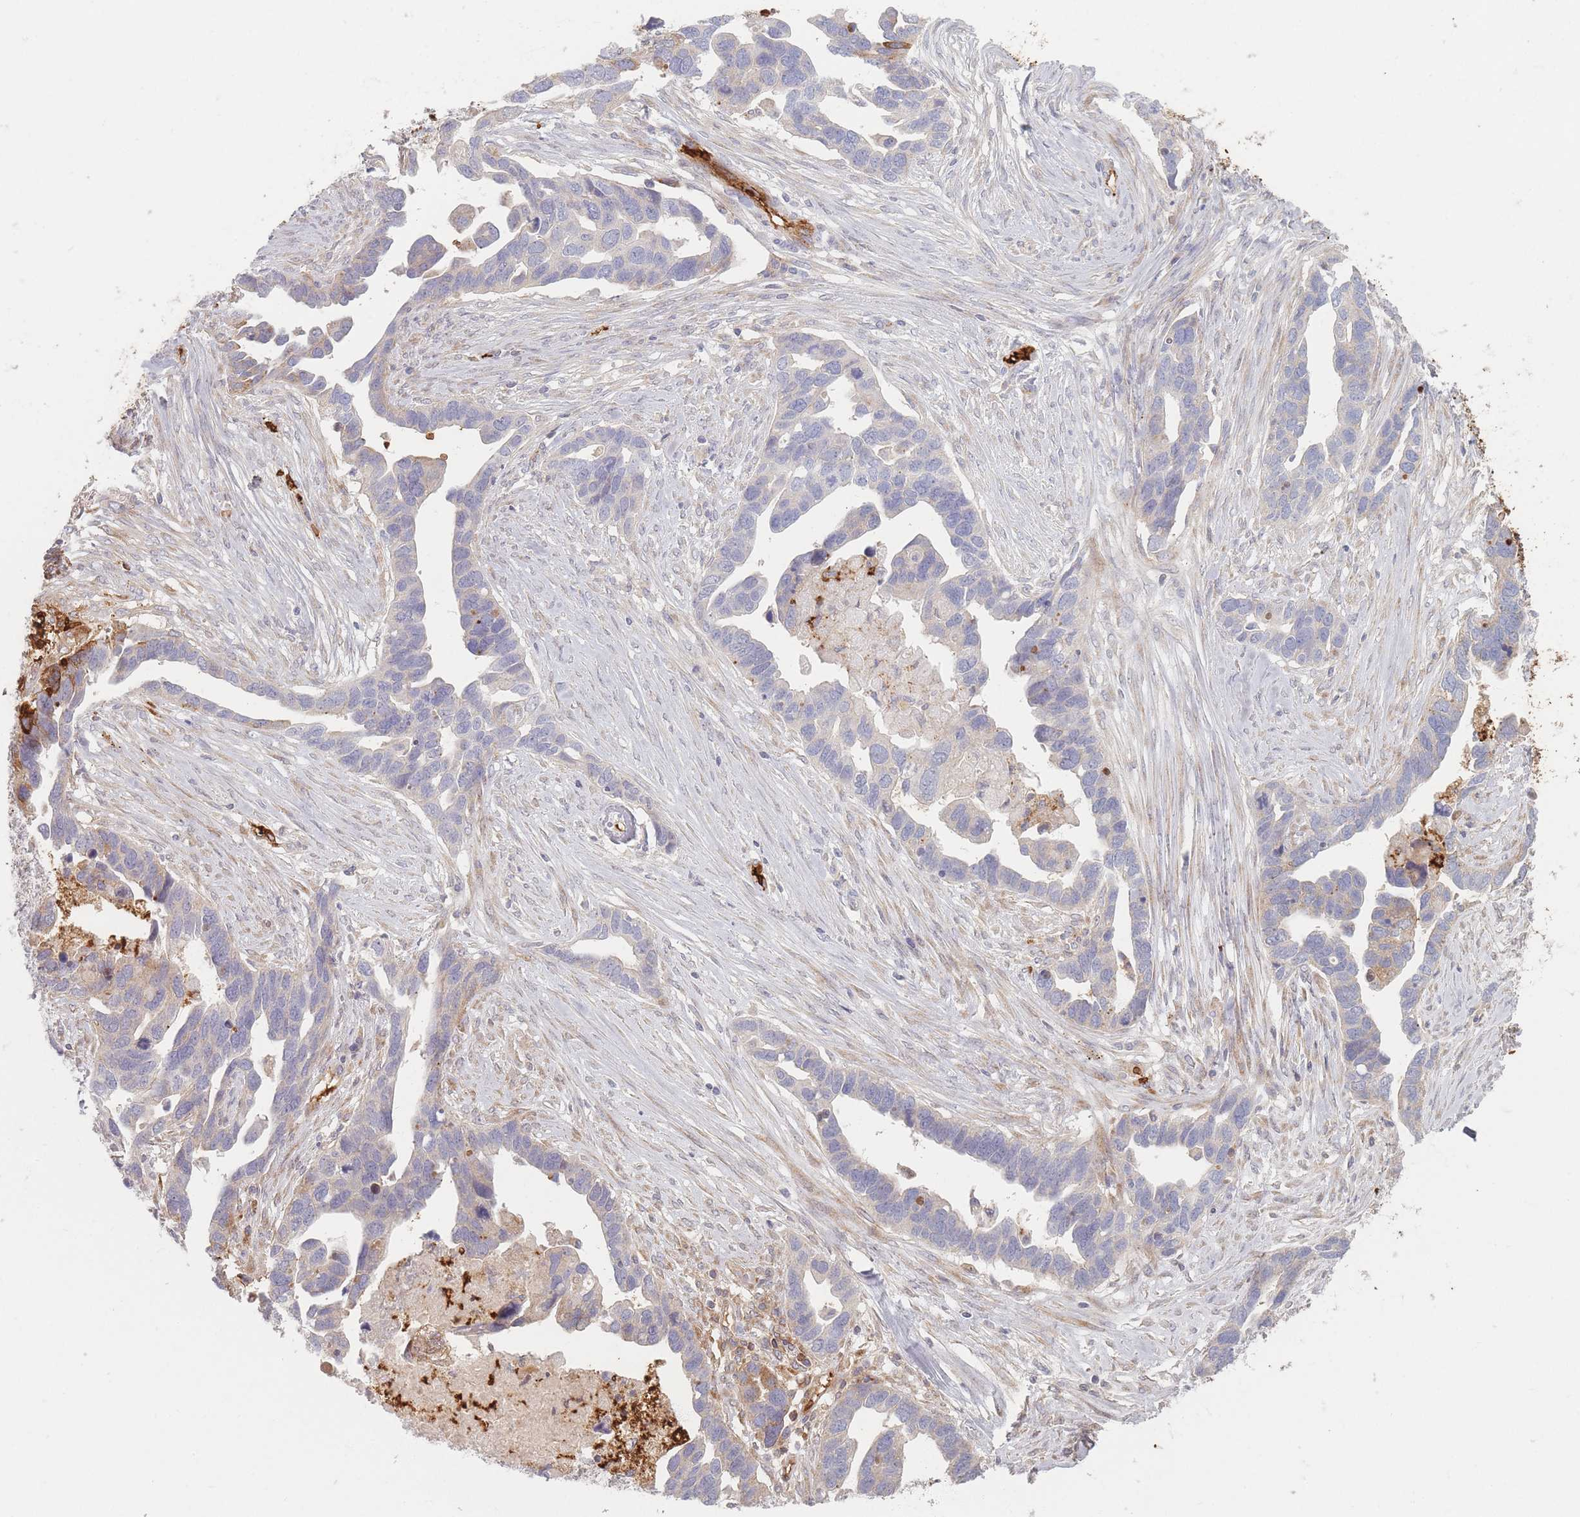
{"staining": {"intensity": "weak", "quantity": "<25%", "location": "cytoplasmic/membranous"}, "tissue": "ovarian cancer", "cell_type": "Tumor cells", "image_type": "cancer", "snomed": [{"axis": "morphology", "description": "Cystadenocarcinoma, serous, NOS"}, {"axis": "topography", "description": "Ovary"}], "caption": "Tumor cells are negative for brown protein staining in ovarian cancer. Brightfield microscopy of immunohistochemistry (IHC) stained with DAB (brown) and hematoxylin (blue), captured at high magnification.", "gene": "SLC2A6", "patient": {"sex": "female", "age": 54}}